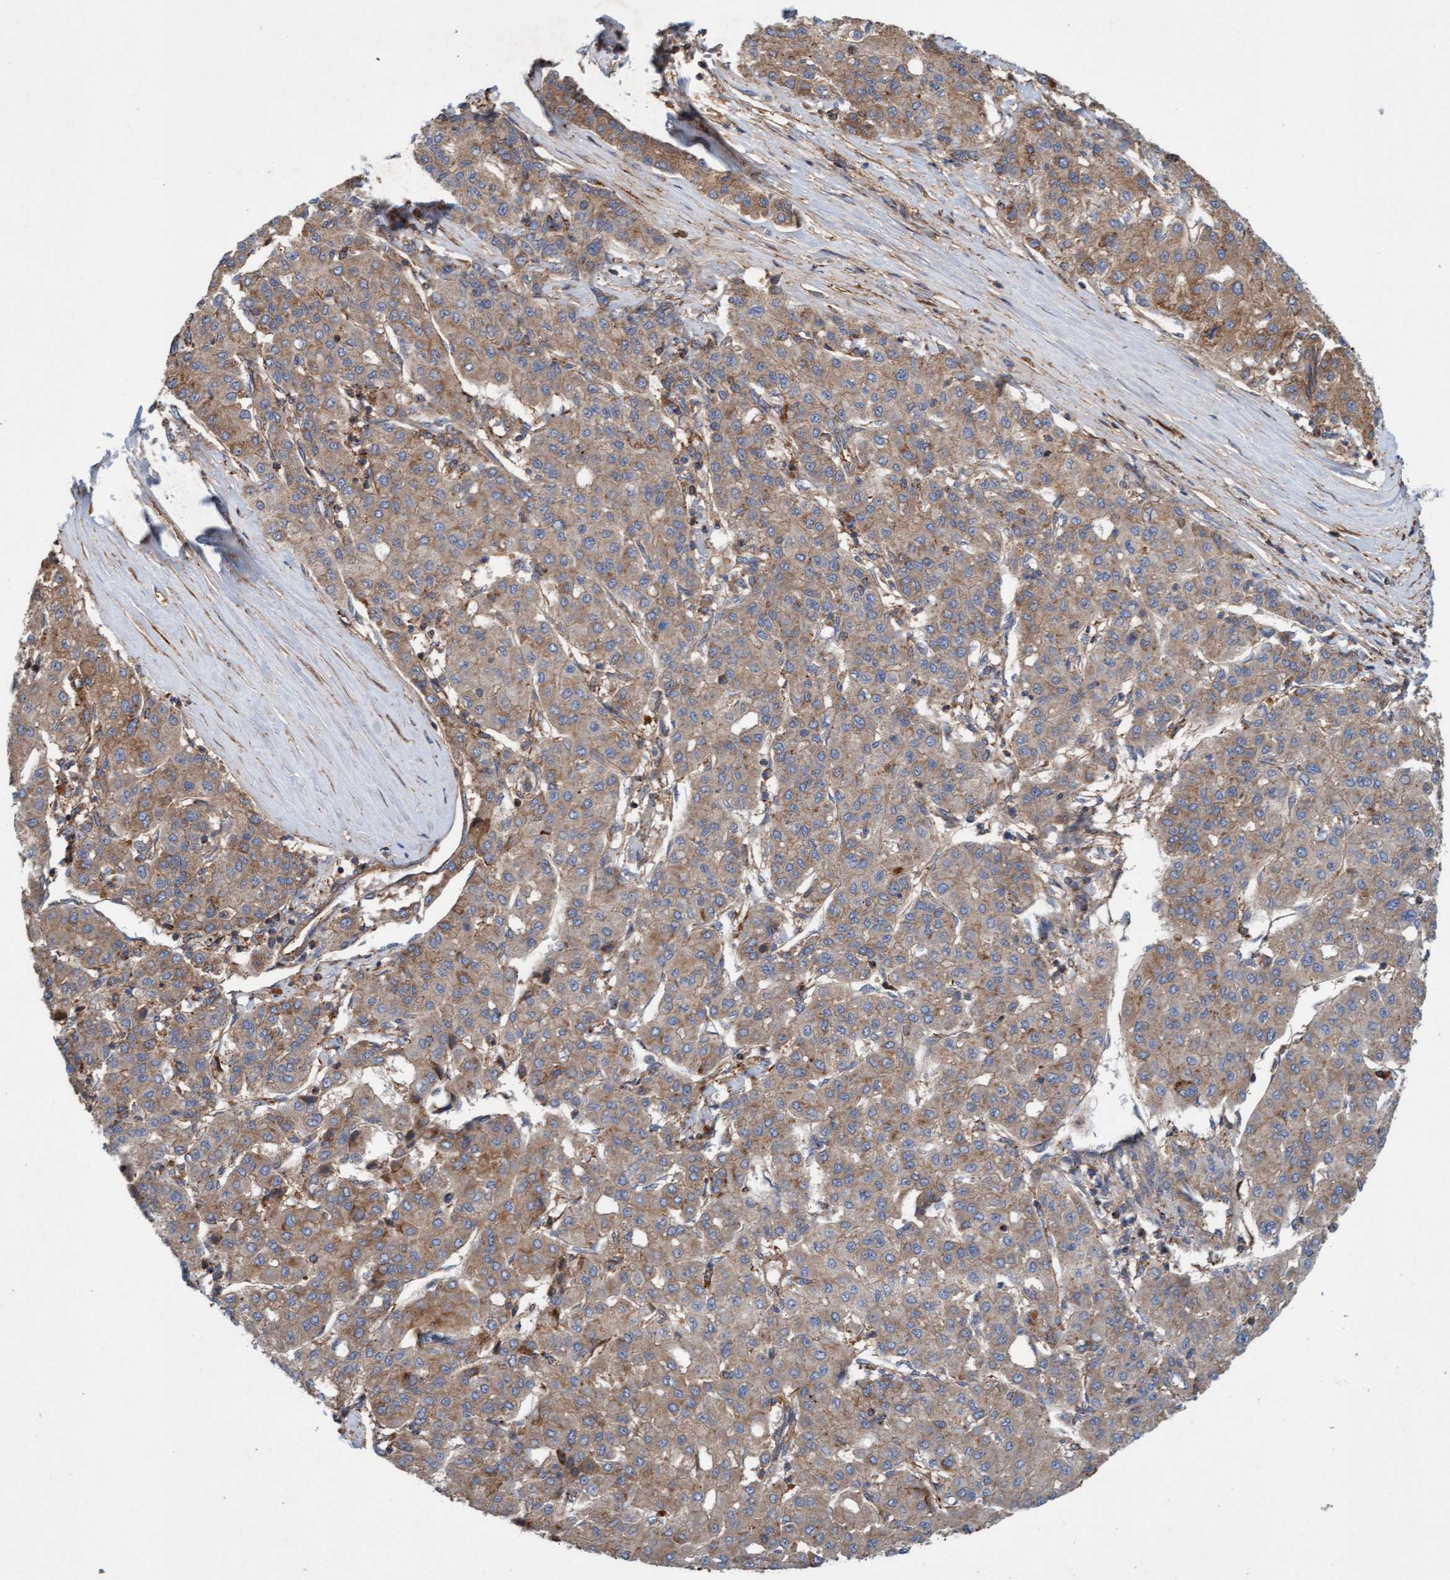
{"staining": {"intensity": "weak", "quantity": ">75%", "location": "cytoplasmic/membranous"}, "tissue": "liver cancer", "cell_type": "Tumor cells", "image_type": "cancer", "snomed": [{"axis": "morphology", "description": "Carcinoma, Hepatocellular, NOS"}, {"axis": "topography", "description": "Liver"}], "caption": "Tumor cells demonstrate low levels of weak cytoplasmic/membranous positivity in about >75% of cells in human liver cancer. (DAB (3,3'-diaminobenzidine) IHC with brightfield microscopy, high magnification).", "gene": "ERAL1", "patient": {"sex": "male", "age": 65}}